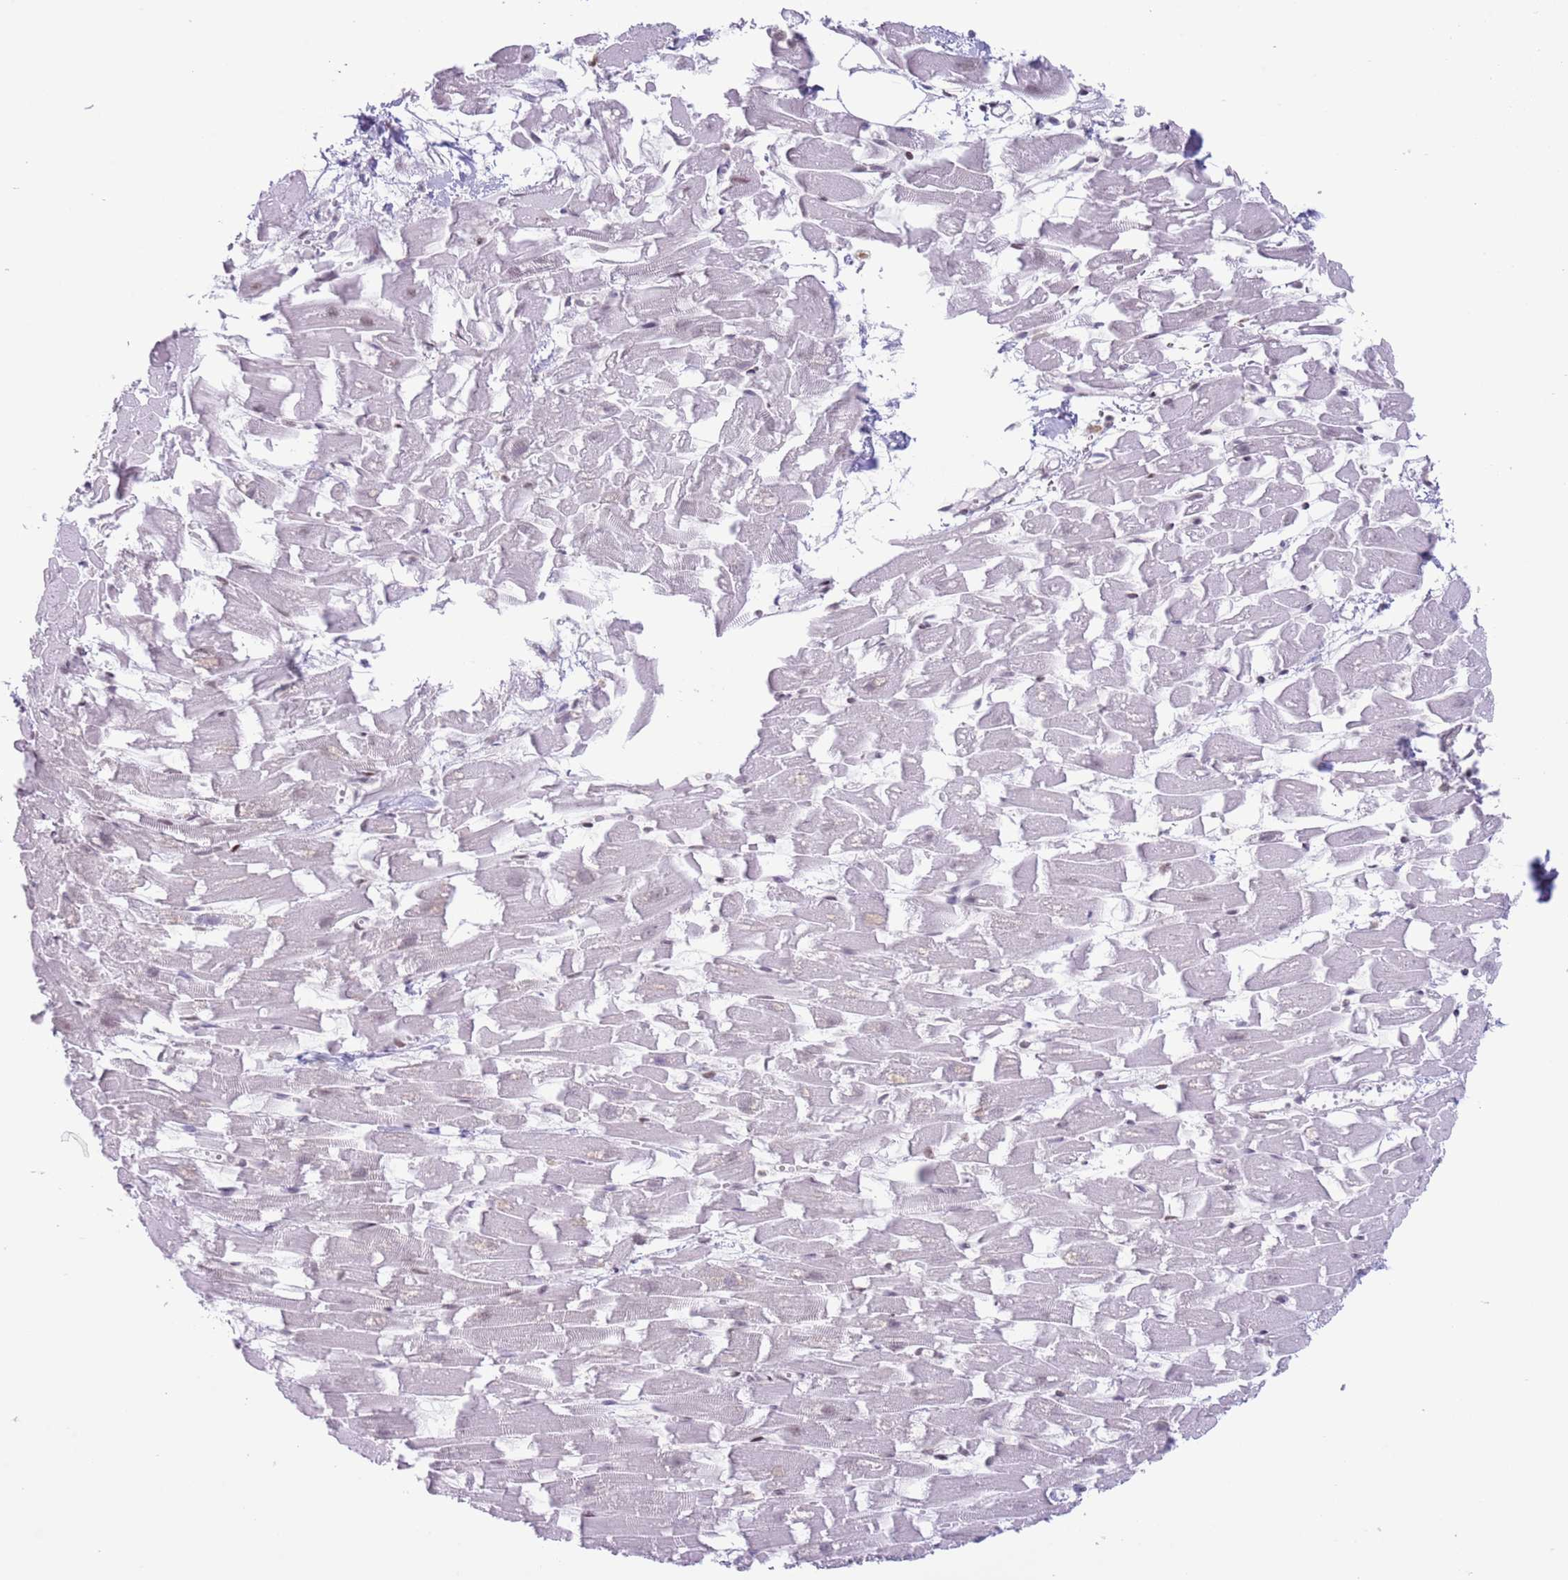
{"staining": {"intensity": "moderate", "quantity": "25%-75%", "location": "nuclear"}, "tissue": "heart muscle", "cell_type": "Cardiomyocytes", "image_type": "normal", "snomed": [{"axis": "morphology", "description": "Normal tissue, NOS"}, {"axis": "topography", "description": "Heart"}], "caption": "Brown immunohistochemical staining in benign heart muscle displays moderate nuclear positivity in approximately 25%-75% of cardiomyocytes.", "gene": "MFSD10", "patient": {"sex": "female", "age": 64}}